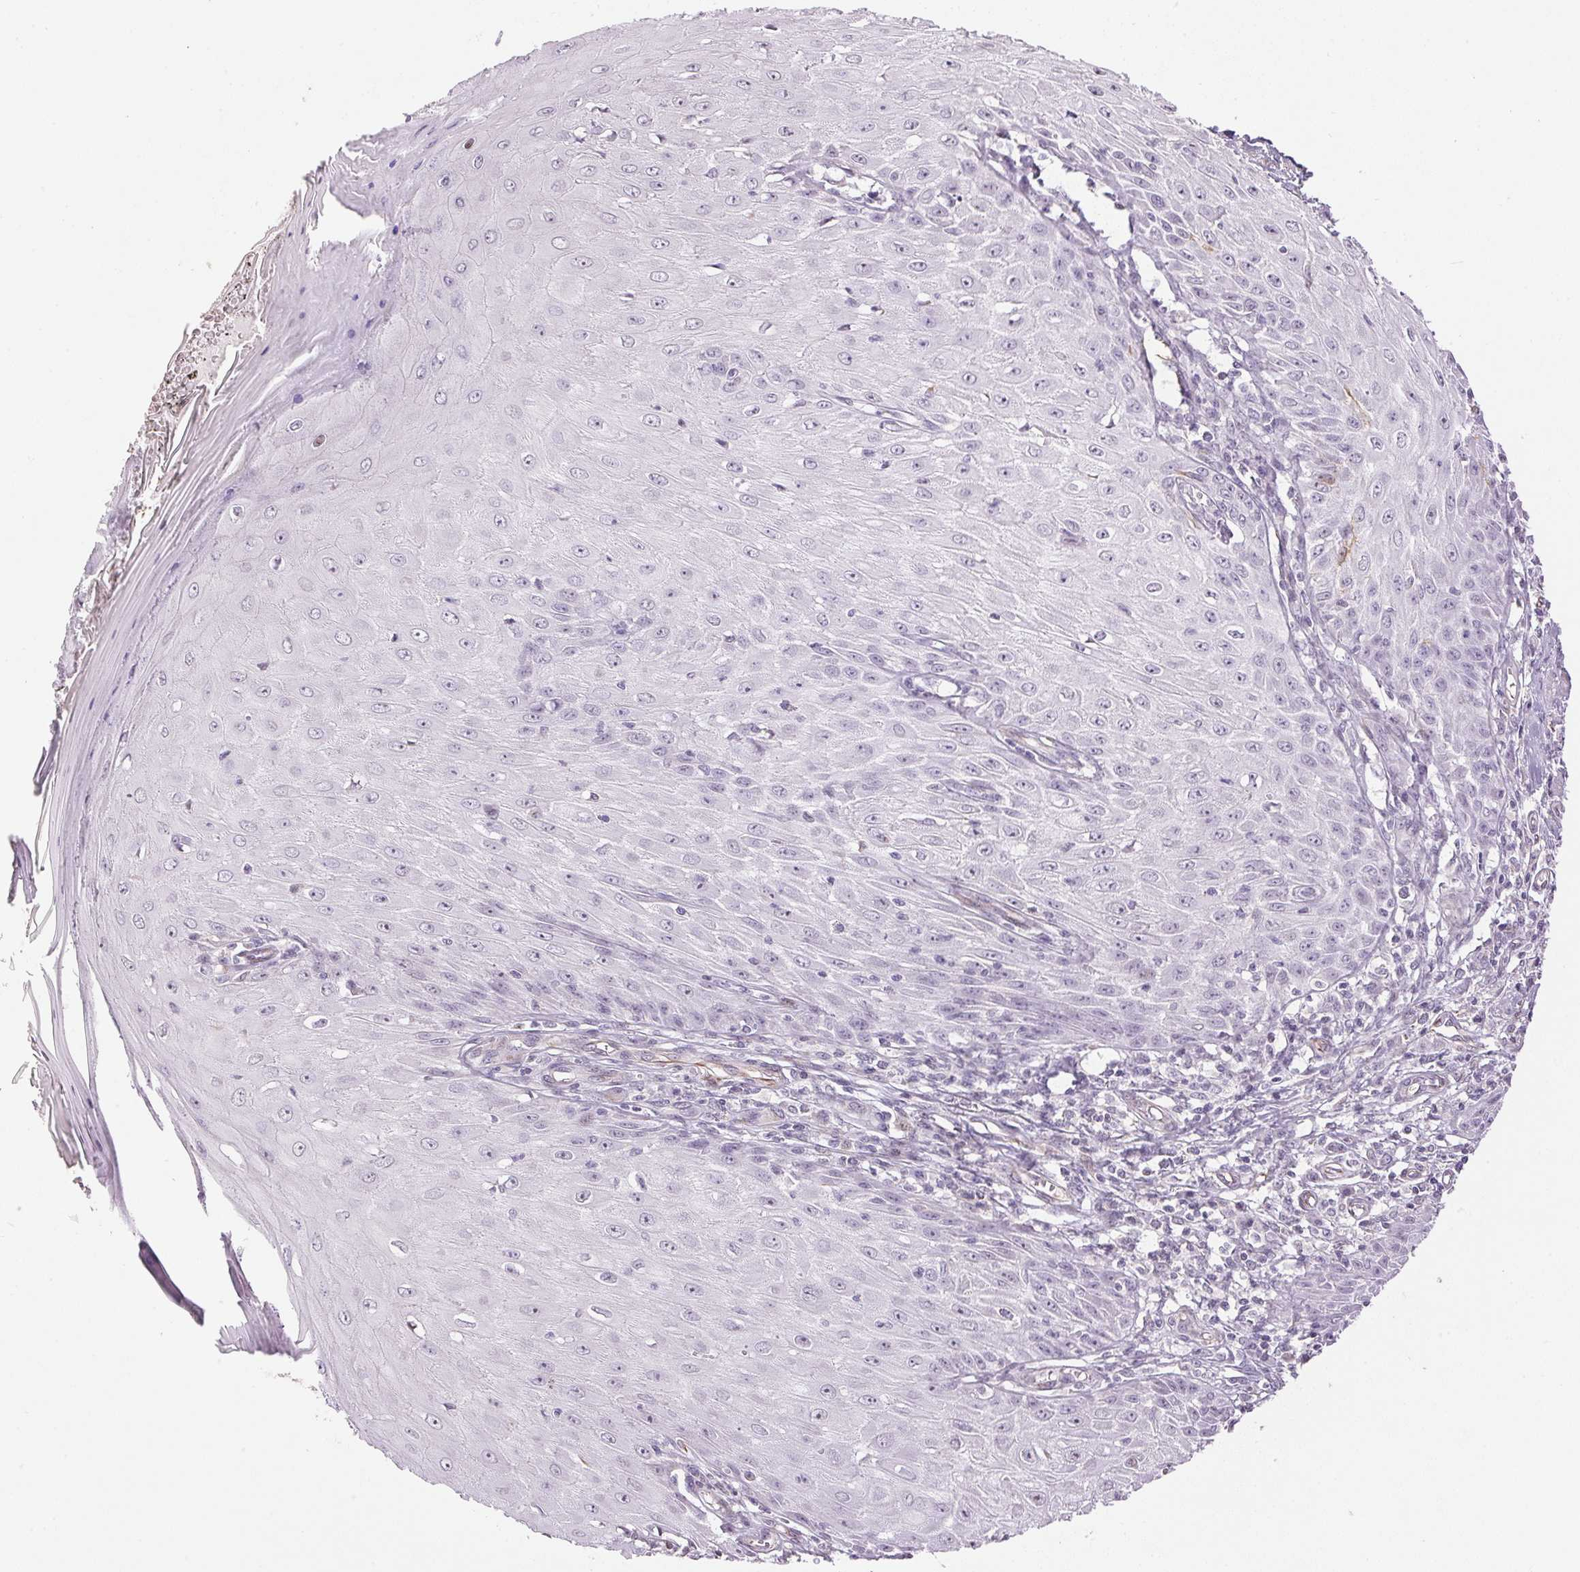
{"staining": {"intensity": "negative", "quantity": "none", "location": "none"}, "tissue": "skin cancer", "cell_type": "Tumor cells", "image_type": "cancer", "snomed": [{"axis": "morphology", "description": "Squamous cell carcinoma, NOS"}, {"axis": "topography", "description": "Skin"}], "caption": "Immunohistochemical staining of squamous cell carcinoma (skin) displays no significant positivity in tumor cells.", "gene": "GYG2", "patient": {"sex": "female", "age": 73}}